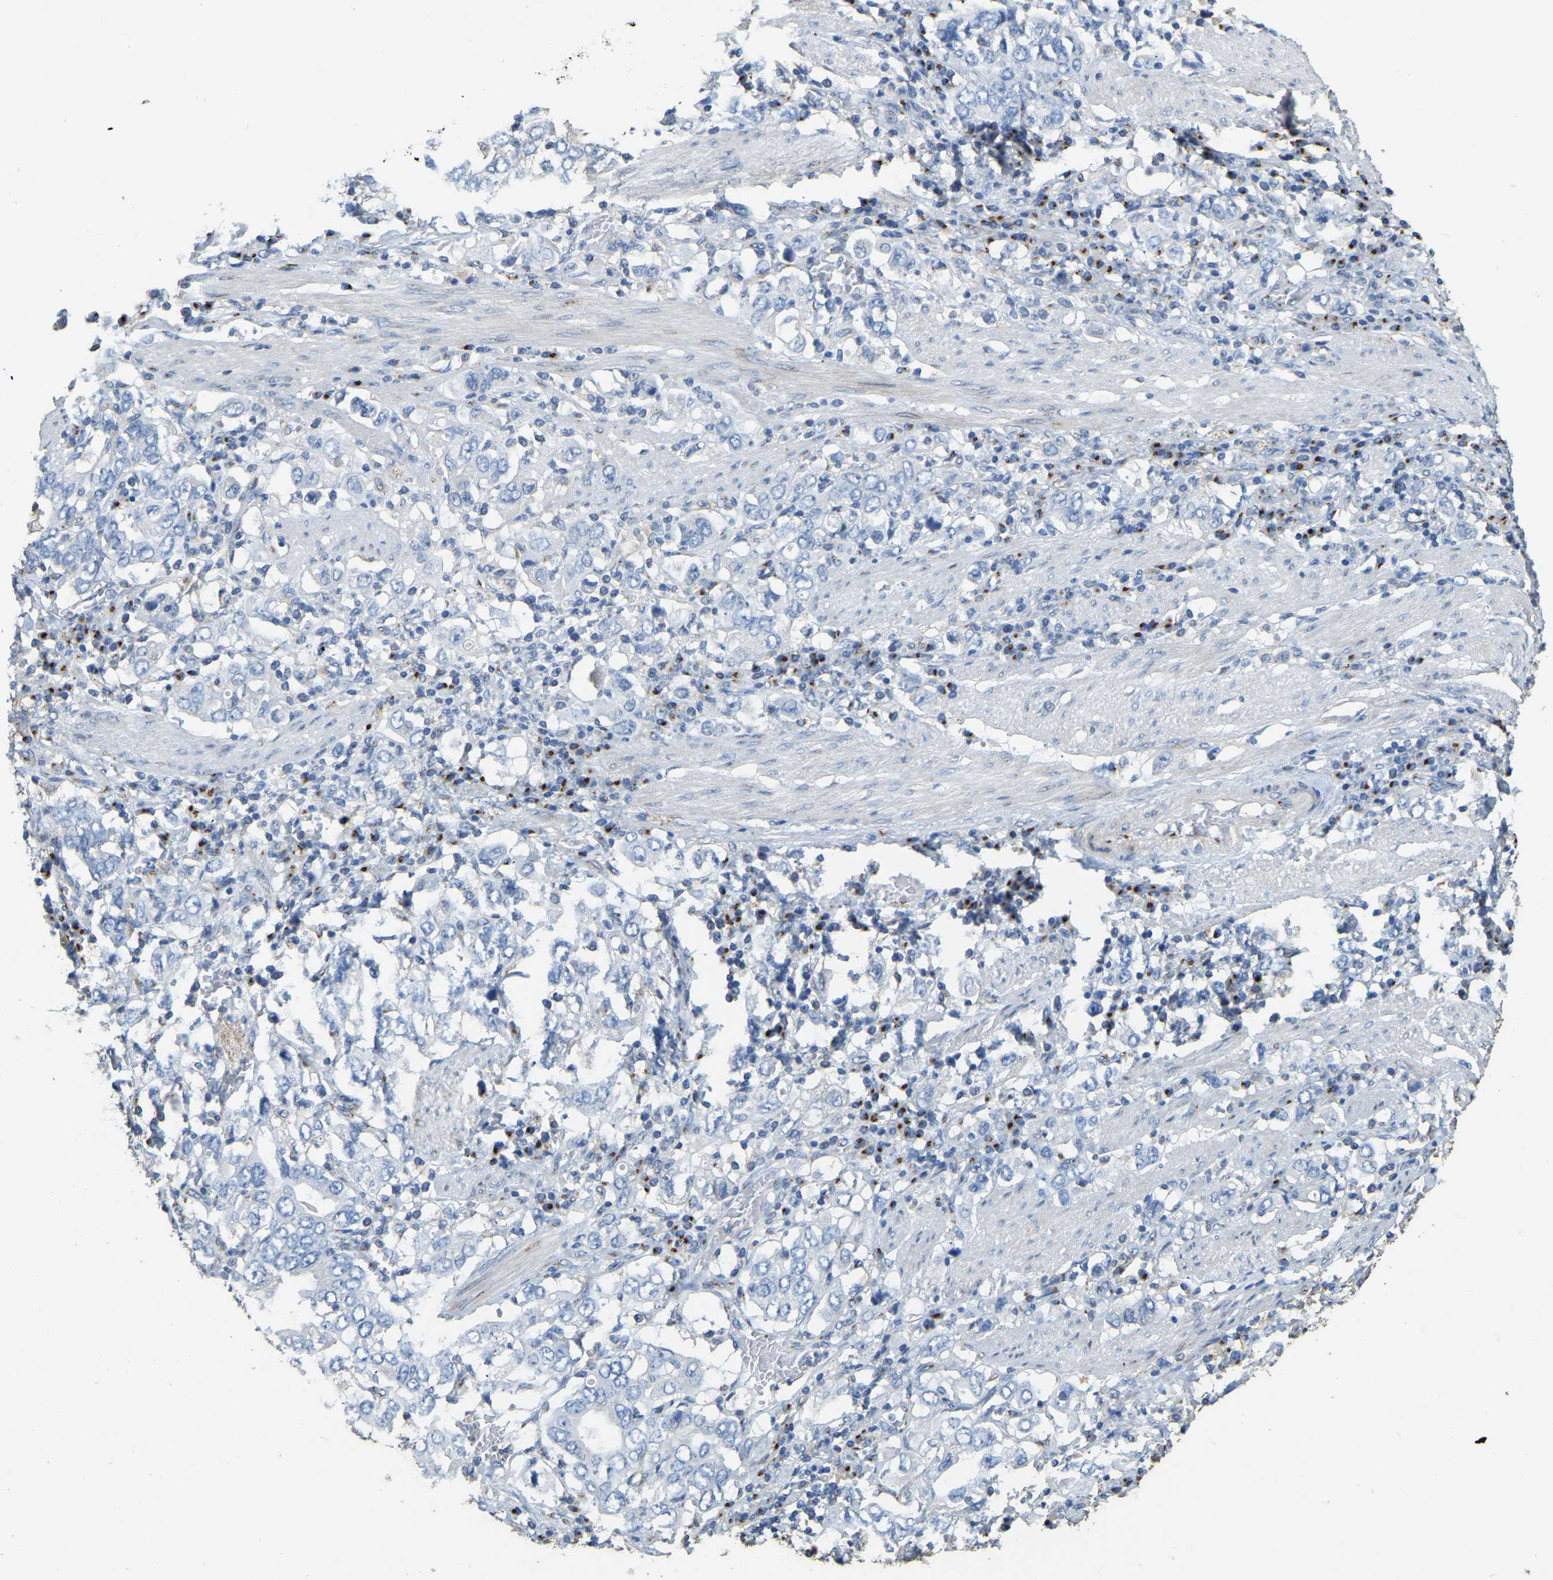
{"staining": {"intensity": "negative", "quantity": "none", "location": "none"}, "tissue": "stomach cancer", "cell_type": "Tumor cells", "image_type": "cancer", "snomed": [{"axis": "morphology", "description": "Adenocarcinoma, NOS"}, {"axis": "topography", "description": "Stomach, upper"}], "caption": "Micrograph shows no significant protein staining in tumor cells of stomach cancer.", "gene": "FAM174A", "patient": {"sex": "male", "age": 62}}